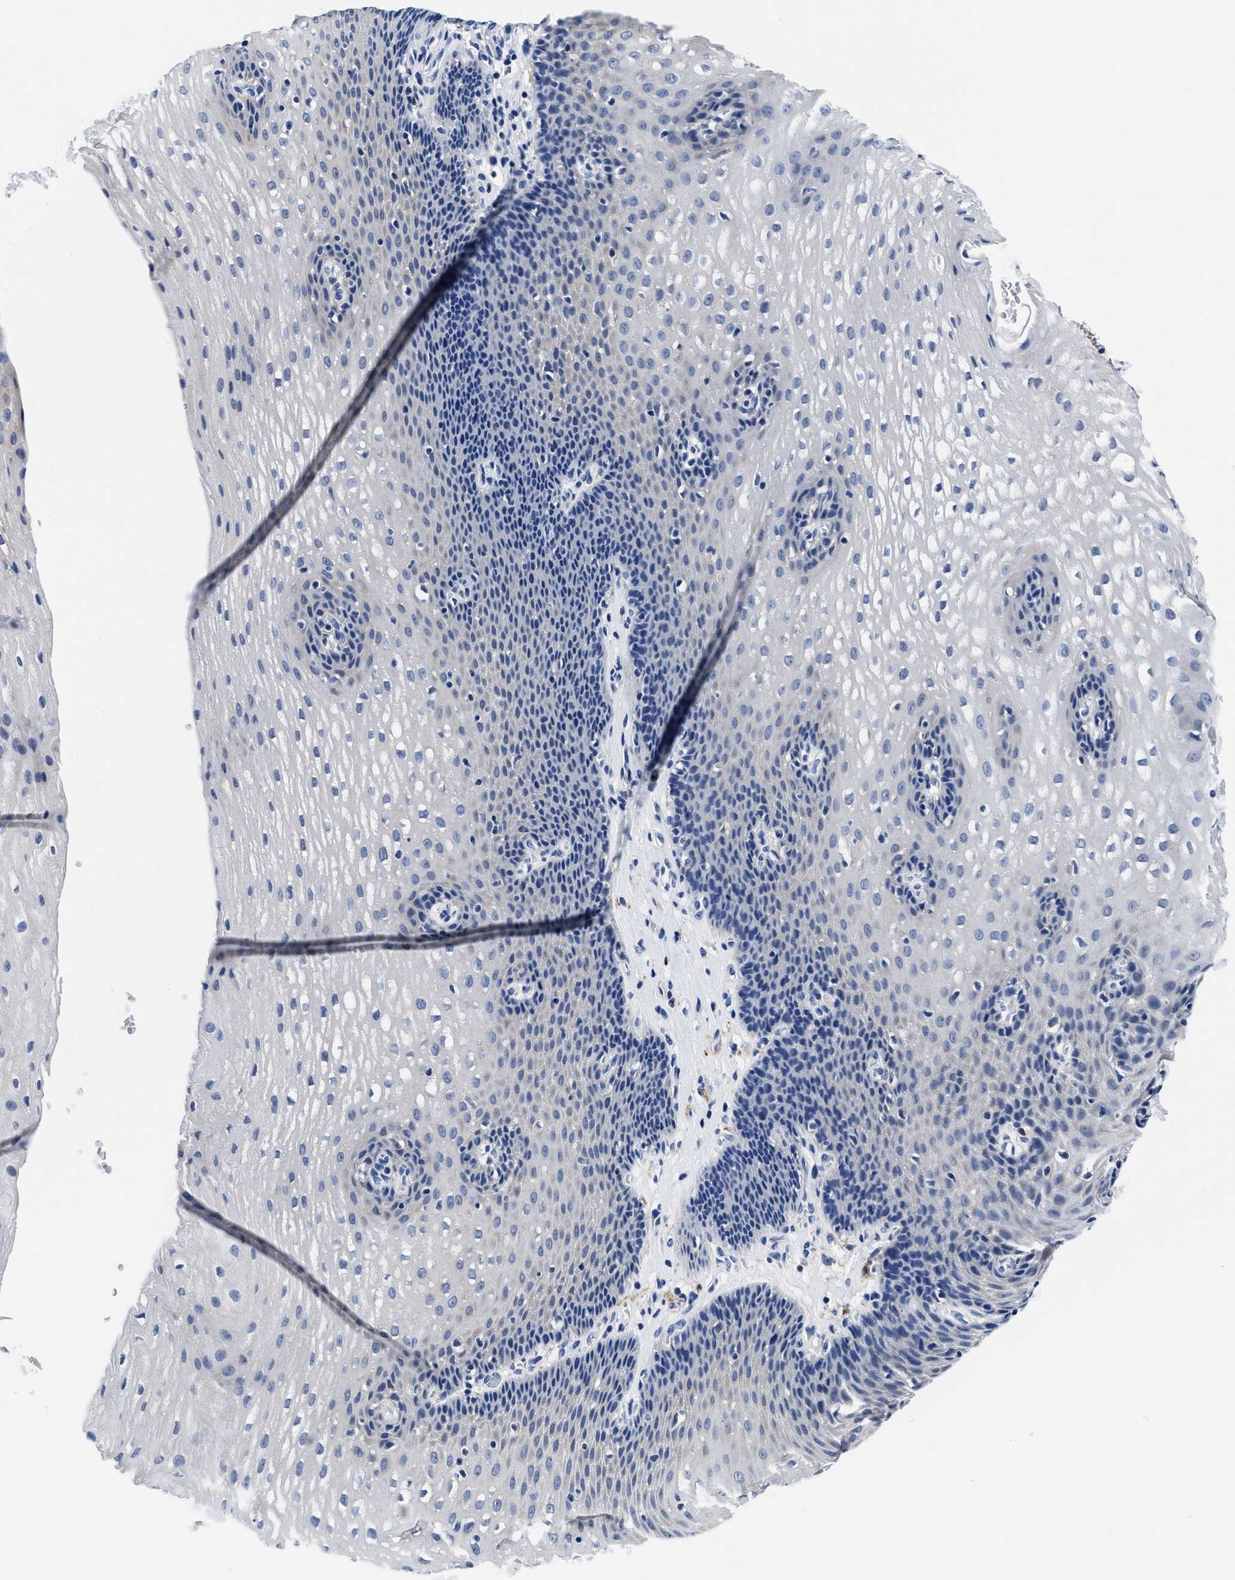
{"staining": {"intensity": "negative", "quantity": "none", "location": "none"}, "tissue": "esophagus", "cell_type": "Squamous epithelial cells", "image_type": "normal", "snomed": [{"axis": "morphology", "description": "Normal tissue, NOS"}, {"axis": "topography", "description": "Esophagus"}], "caption": "This photomicrograph is of benign esophagus stained with IHC to label a protein in brown with the nuclei are counter-stained blue. There is no staining in squamous epithelial cells. Brightfield microscopy of immunohistochemistry stained with DAB (3,3'-diaminobenzidine) (brown) and hematoxylin (blue), captured at high magnification.", "gene": "SLC35F1", "patient": {"sex": "male", "age": 48}}